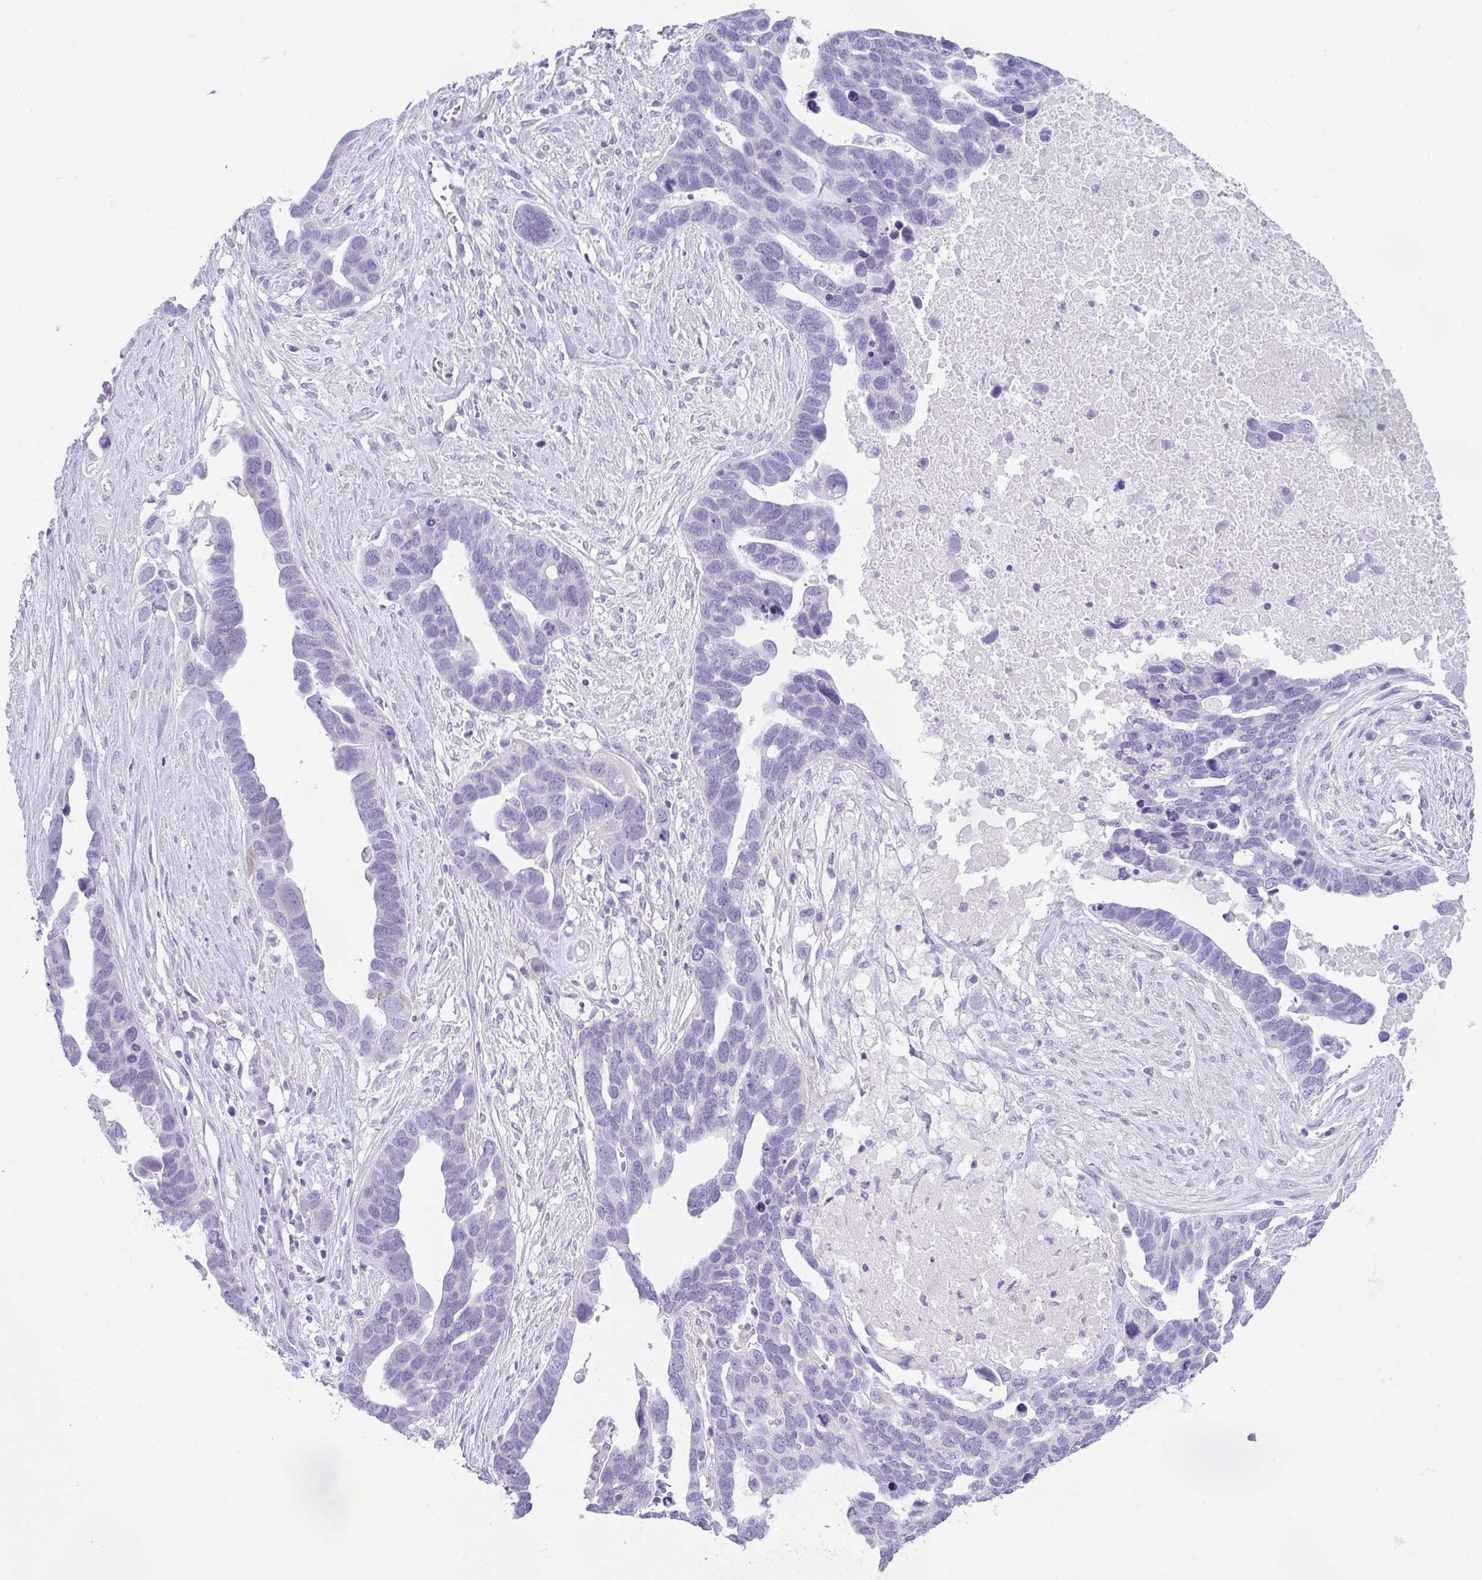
{"staining": {"intensity": "negative", "quantity": "none", "location": "none"}, "tissue": "ovarian cancer", "cell_type": "Tumor cells", "image_type": "cancer", "snomed": [{"axis": "morphology", "description": "Cystadenocarcinoma, serous, NOS"}, {"axis": "topography", "description": "Ovary"}], "caption": "Ovarian cancer was stained to show a protein in brown. There is no significant expression in tumor cells.", "gene": "RLF", "patient": {"sex": "female", "age": 54}}